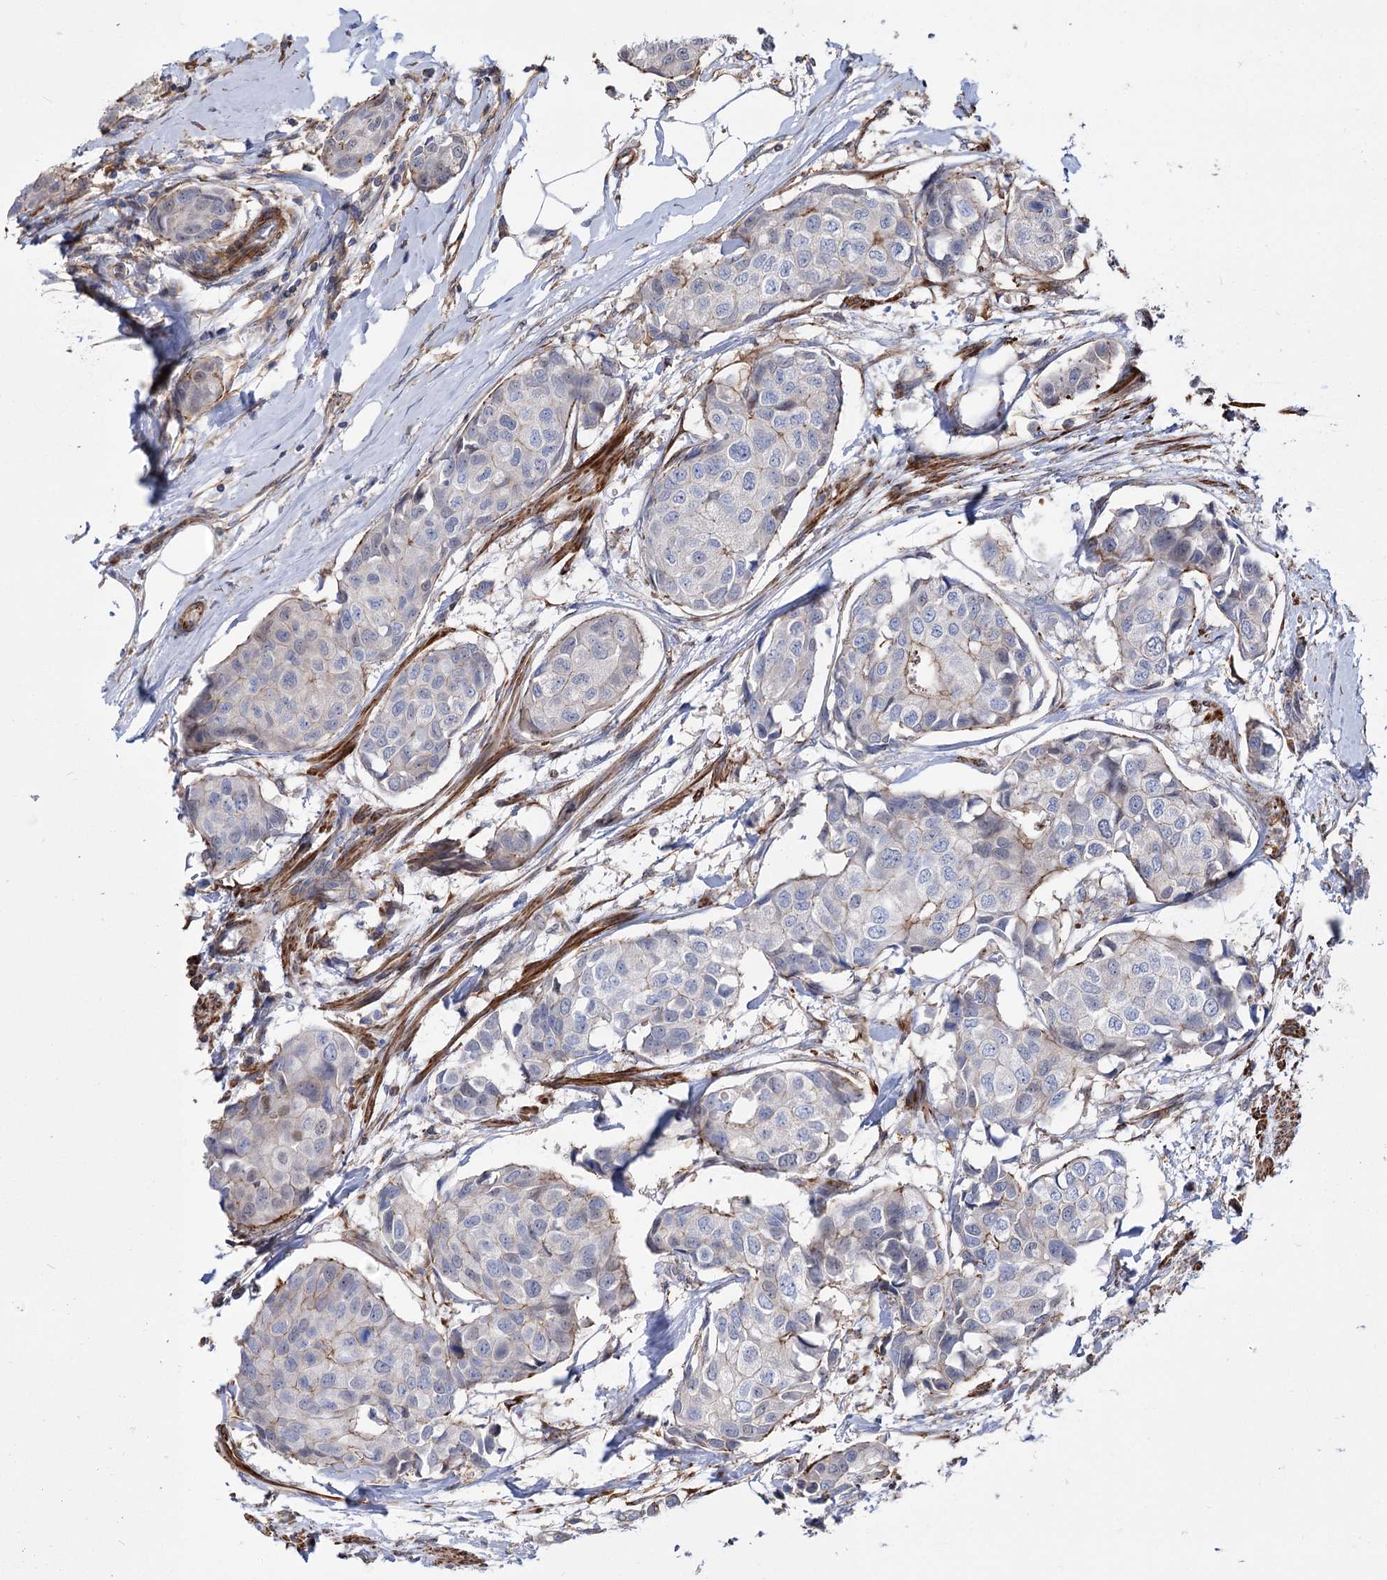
{"staining": {"intensity": "negative", "quantity": "none", "location": "none"}, "tissue": "breast cancer", "cell_type": "Tumor cells", "image_type": "cancer", "snomed": [{"axis": "morphology", "description": "Duct carcinoma"}, {"axis": "topography", "description": "Breast"}], "caption": "Tumor cells are negative for protein expression in human breast cancer.", "gene": "DPP3", "patient": {"sex": "female", "age": 80}}